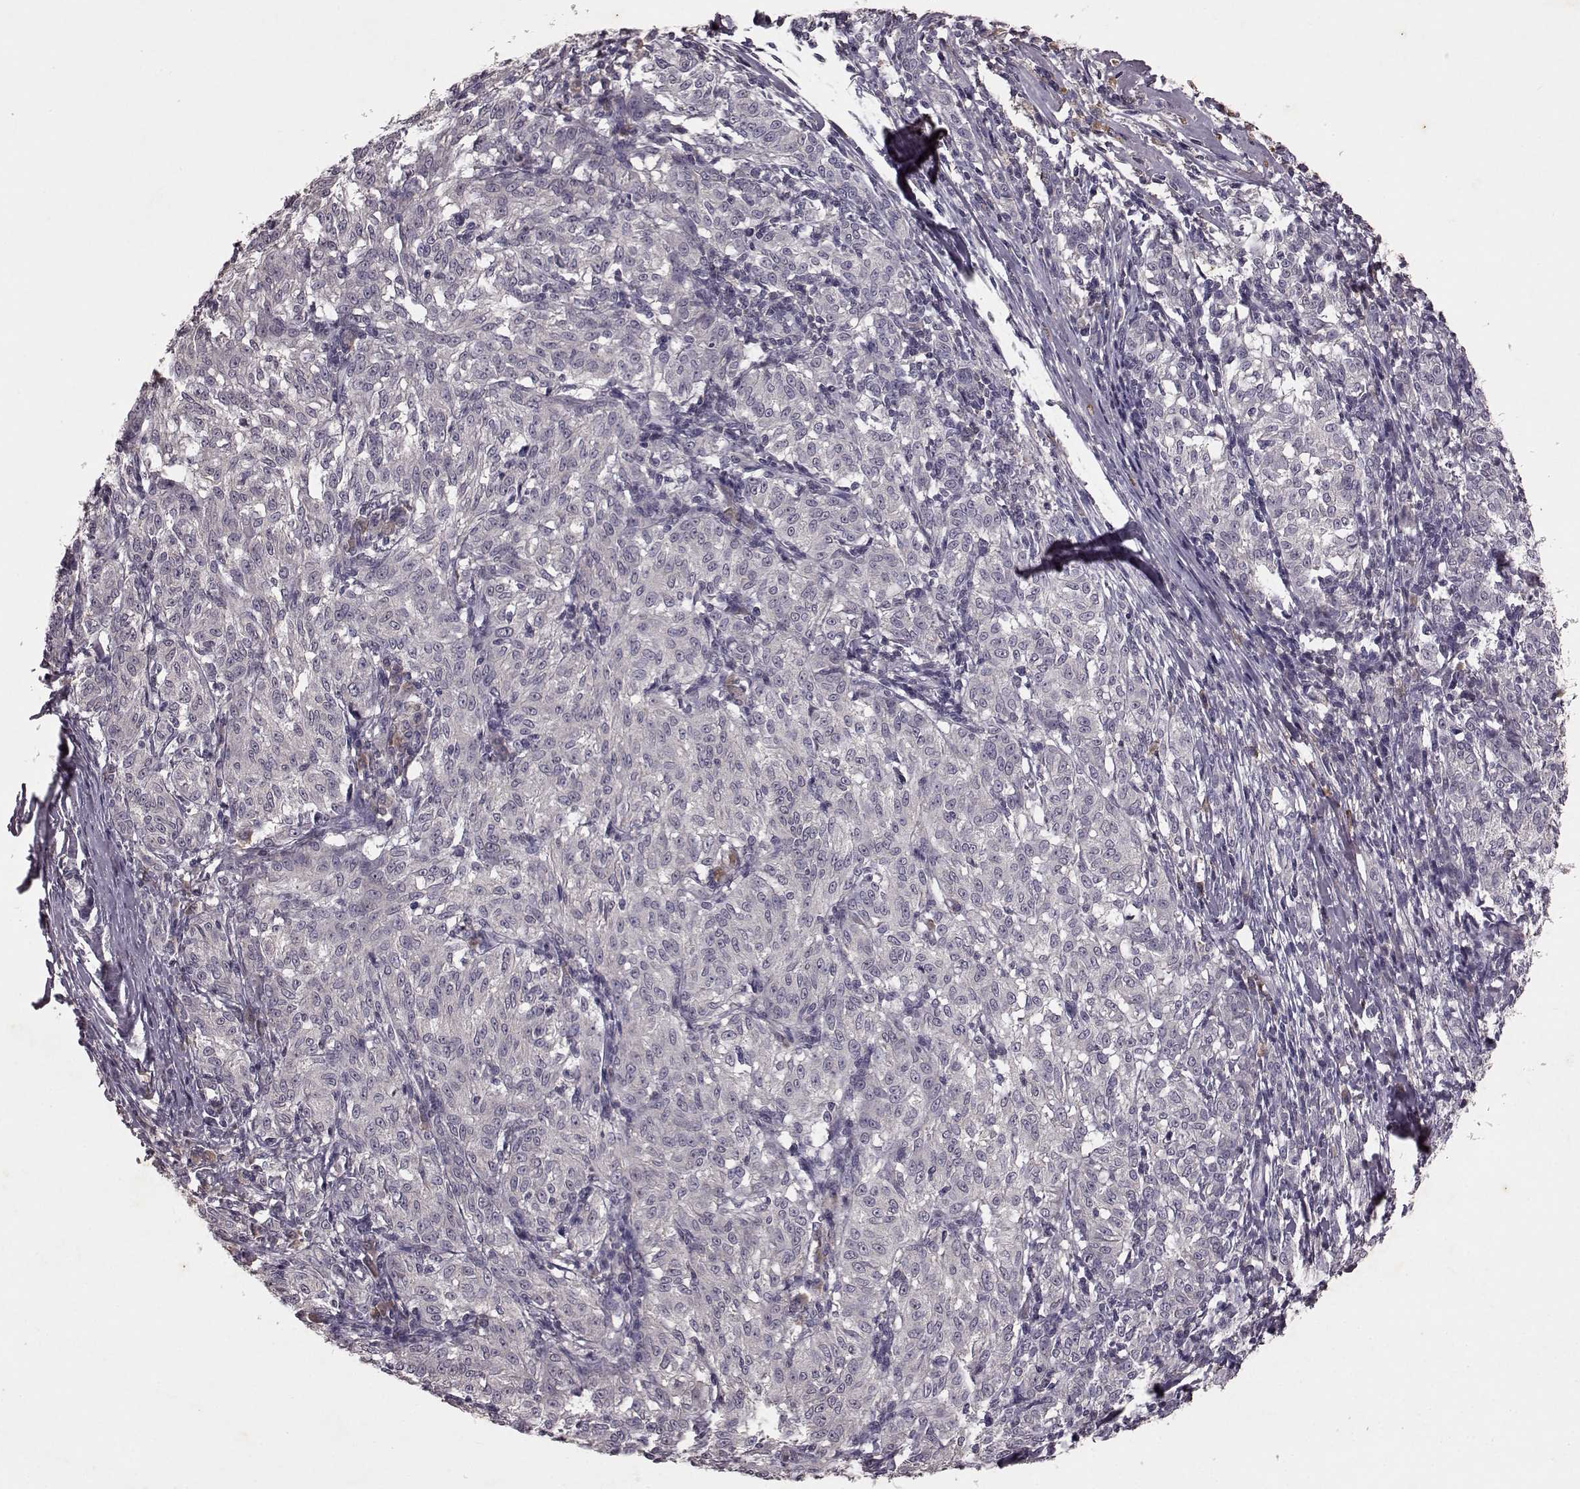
{"staining": {"intensity": "negative", "quantity": "none", "location": "none"}, "tissue": "melanoma", "cell_type": "Tumor cells", "image_type": "cancer", "snomed": [{"axis": "morphology", "description": "Malignant melanoma, NOS"}, {"axis": "topography", "description": "Skin"}], "caption": "Melanoma was stained to show a protein in brown. There is no significant positivity in tumor cells.", "gene": "FRRS1L", "patient": {"sex": "female", "age": 72}}